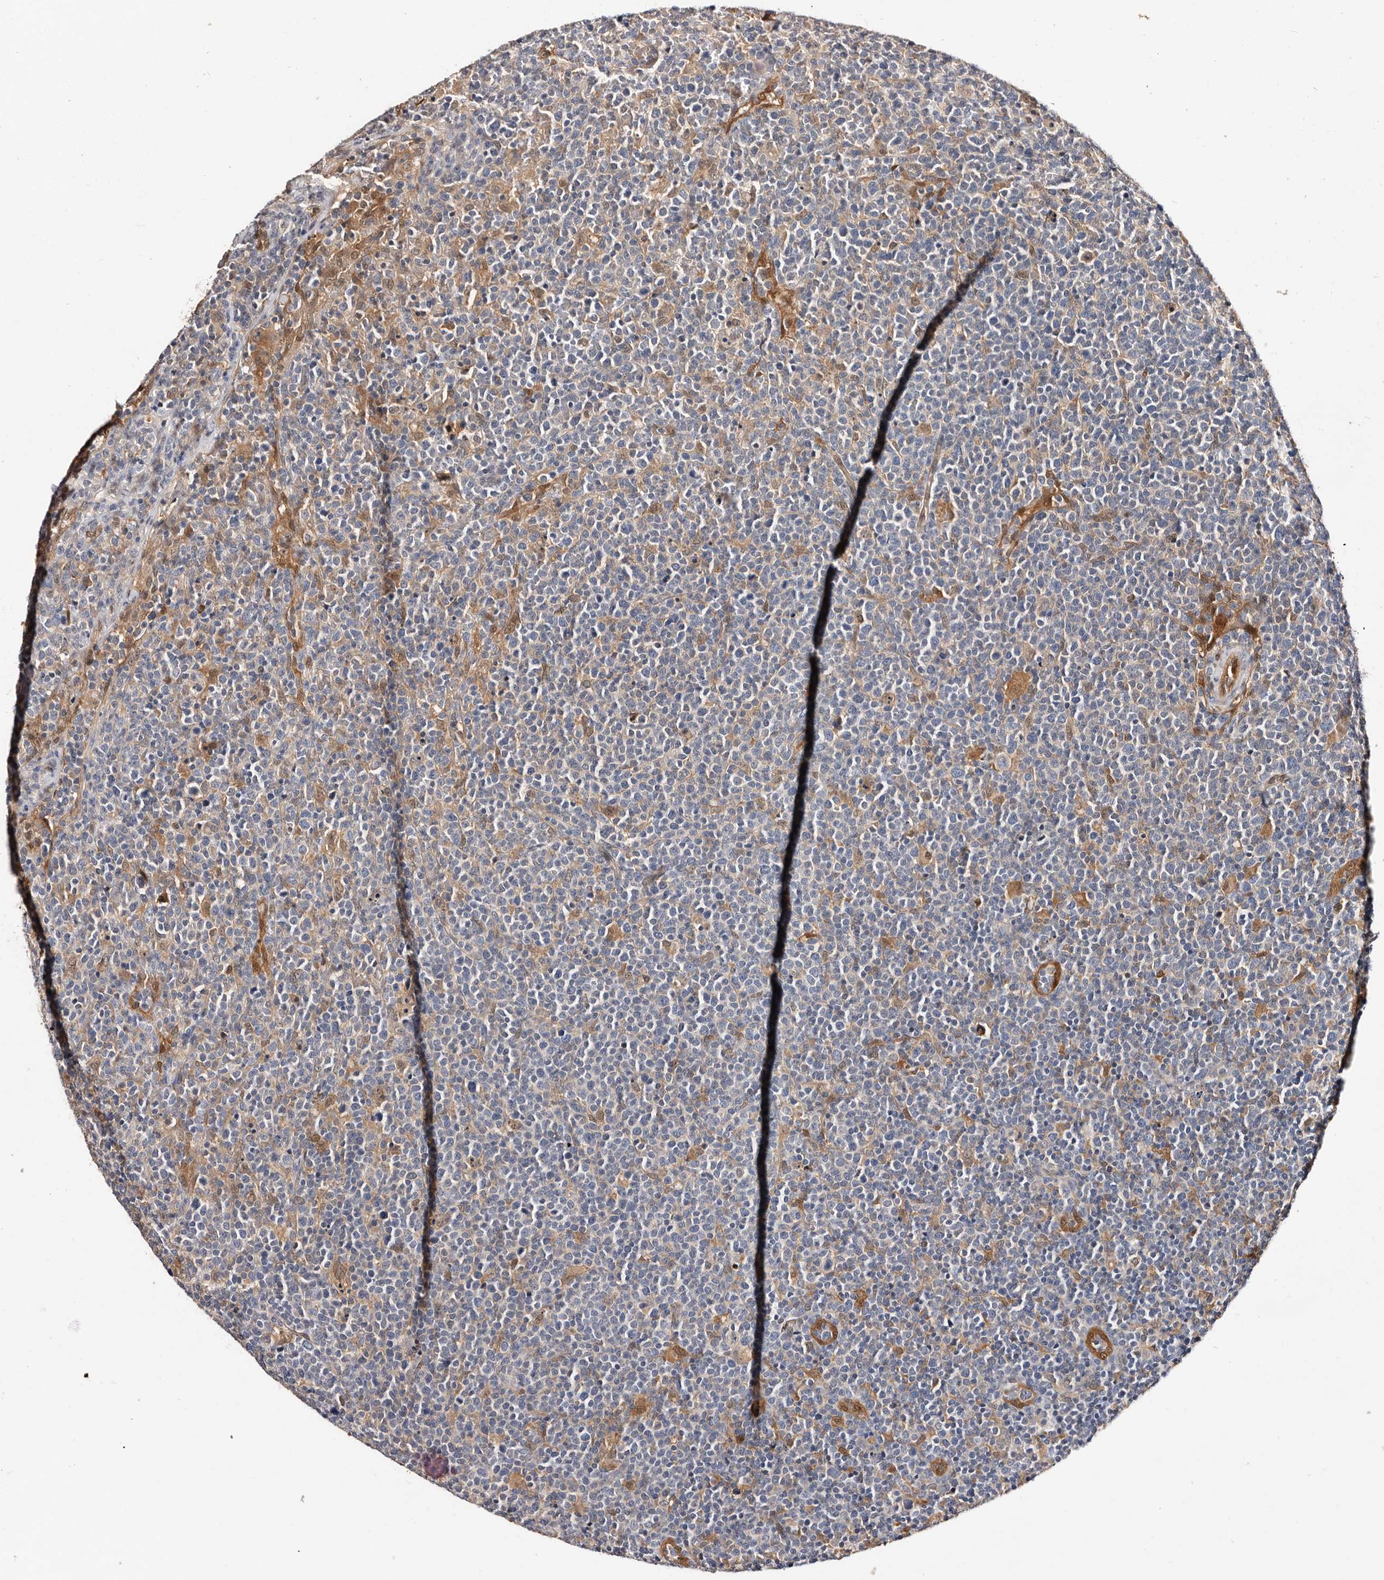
{"staining": {"intensity": "negative", "quantity": "none", "location": "none"}, "tissue": "lymphoma", "cell_type": "Tumor cells", "image_type": "cancer", "snomed": [{"axis": "morphology", "description": "Malignant lymphoma, non-Hodgkin's type, High grade"}, {"axis": "topography", "description": "Lymph node"}], "caption": "DAB (3,3'-diaminobenzidine) immunohistochemical staining of human high-grade malignant lymphoma, non-Hodgkin's type displays no significant expression in tumor cells.", "gene": "TP53I3", "patient": {"sex": "male", "age": 61}}